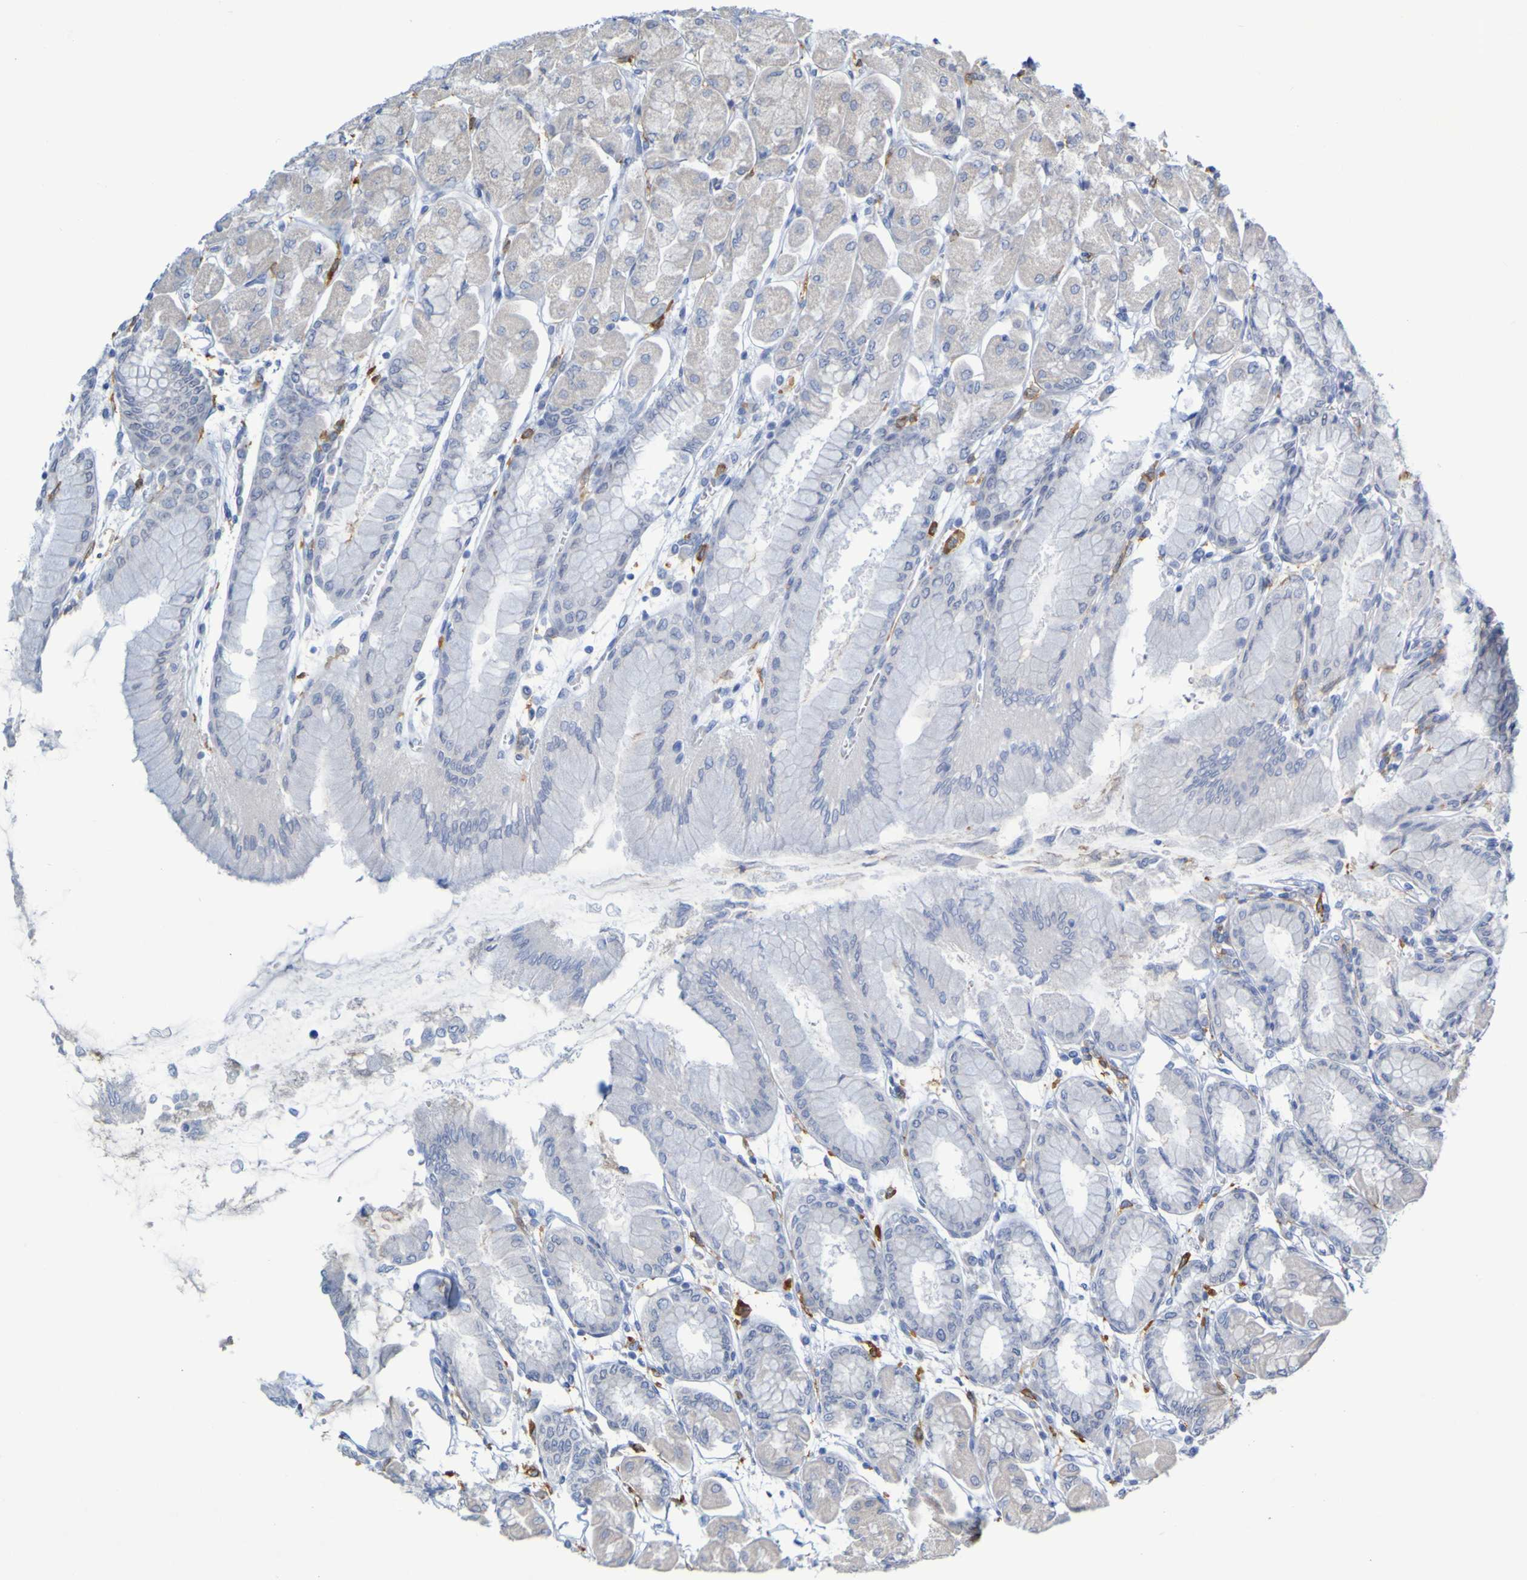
{"staining": {"intensity": "weak", "quantity": "<25%", "location": "cytoplasmic/membranous"}, "tissue": "stomach", "cell_type": "Glandular cells", "image_type": "normal", "snomed": [{"axis": "morphology", "description": "Normal tissue, NOS"}, {"axis": "topography", "description": "Stomach, upper"}], "caption": "Immunohistochemistry (IHC) micrograph of normal stomach: stomach stained with DAB shows no significant protein expression in glandular cells.", "gene": "LILRB5", "patient": {"sex": "female", "age": 56}}